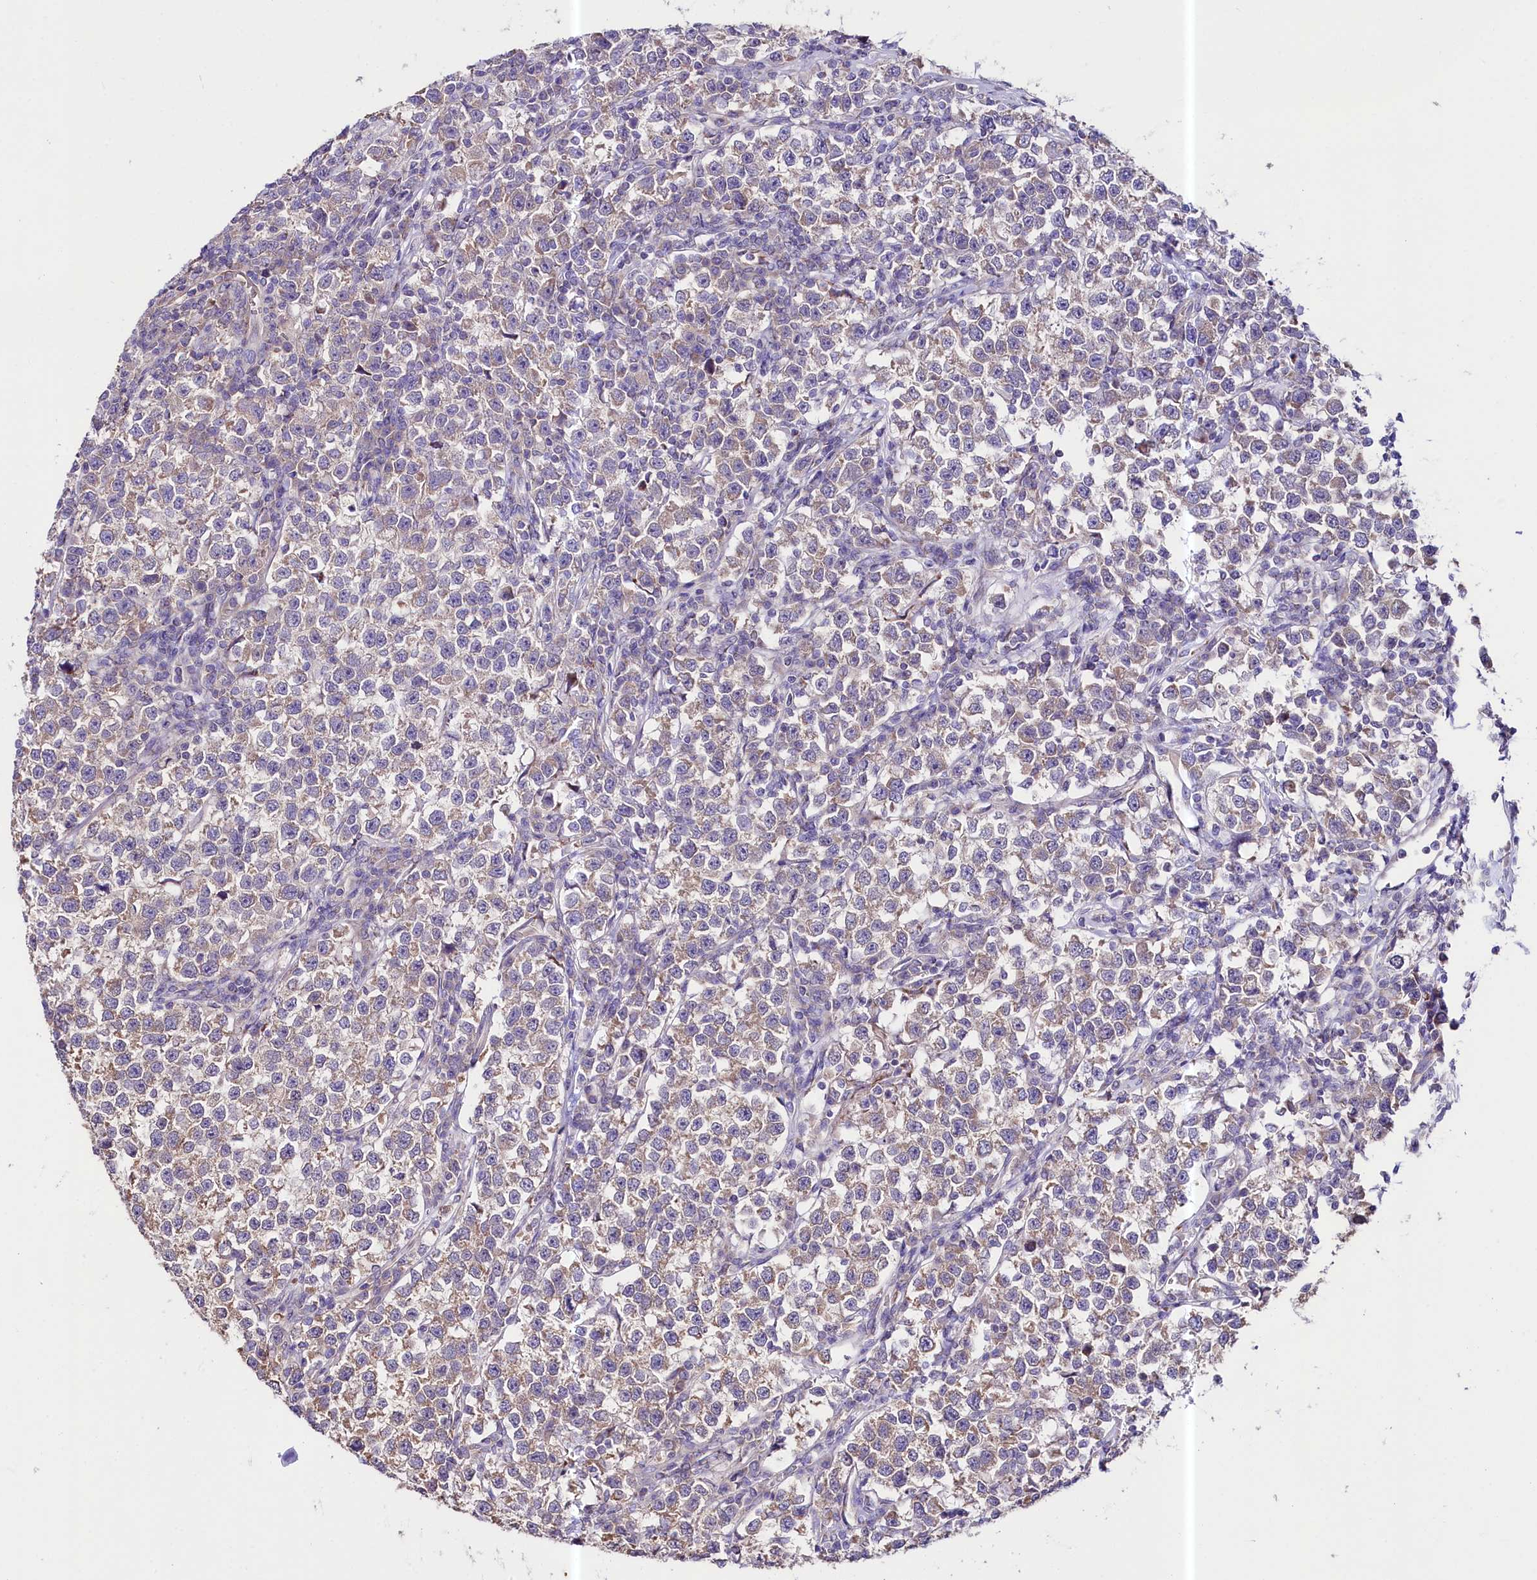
{"staining": {"intensity": "weak", "quantity": ">75%", "location": "cytoplasmic/membranous"}, "tissue": "testis cancer", "cell_type": "Tumor cells", "image_type": "cancer", "snomed": [{"axis": "morphology", "description": "Normal tissue, NOS"}, {"axis": "morphology", "description": "Seminoma, NOS"}, {"axis": "topography", "description": "Testis"}], "caption": "Tumor cells demonstrate low levels of weak cytoplasmic/membranous expression in approximately >75% of cells in human testis cancer.", "gene": "CEP295", "patient": {"sex": "male", "age": 43}}